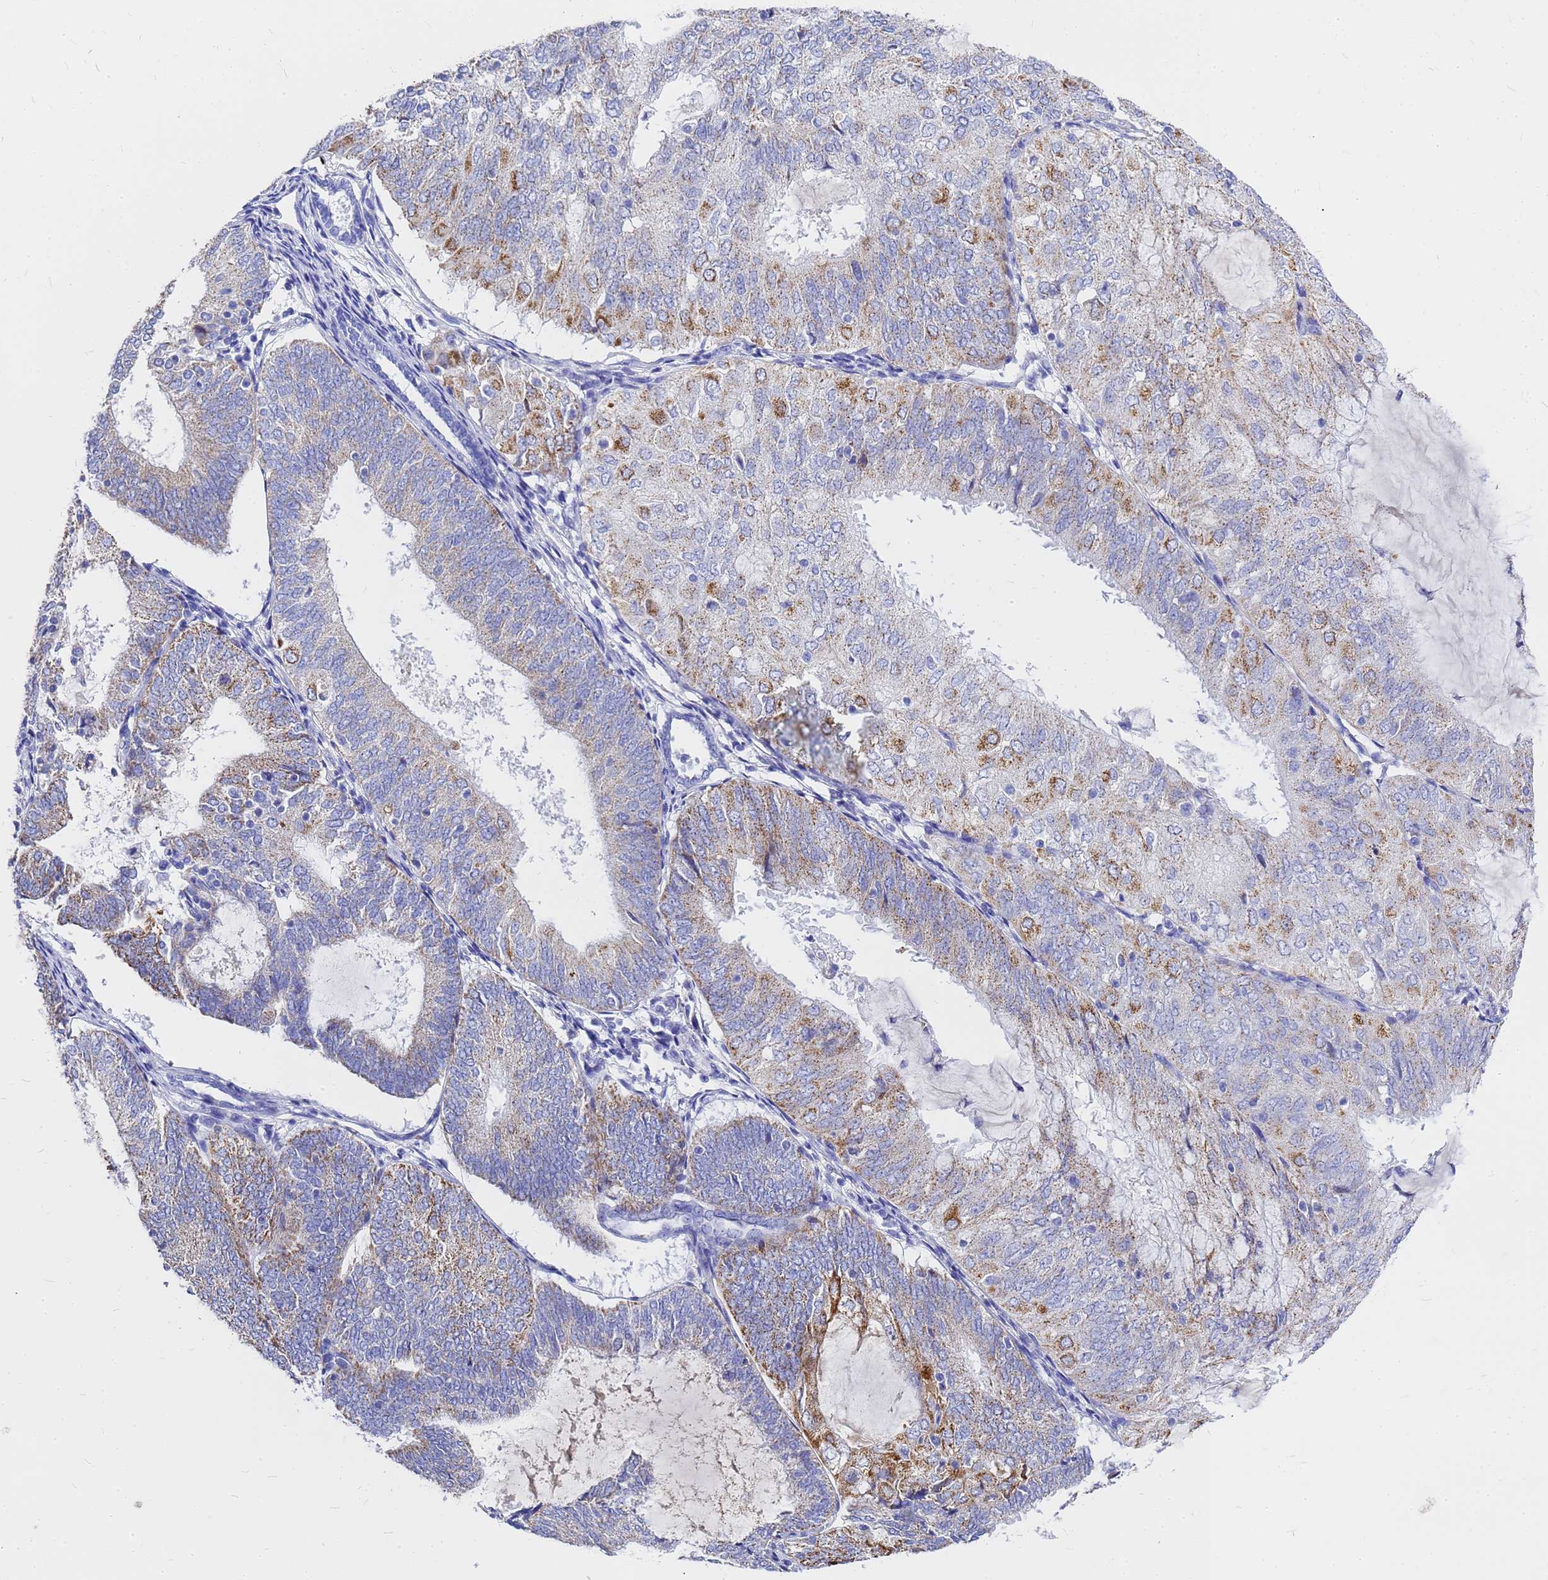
{"staining": {"intensity": "moderate", "quantity": "25%-75%", "location": "cytoplasmic/membranous"}, "tissue": "endometrial cancer", "cell_type": "Tumor cells", "image_type": "cancer", "snomed": [{"axis": "morphology", "description": "Adenocarcinoma, NOS"}, {"axis": "topography", "description": "Endometrium"}], "caption": "An immunohistochemistry histopathology image of tumor tissue is shown. Protein staining in brown labels moderate cytoplasmic/membranous positivity in adenocarcinoma (endometrial) within tumor cells. (Brightfield microscopy of DAB IHC at high magnification).", "gene": "OR52E2", "patient": {"sex": "female", "age": 81}}